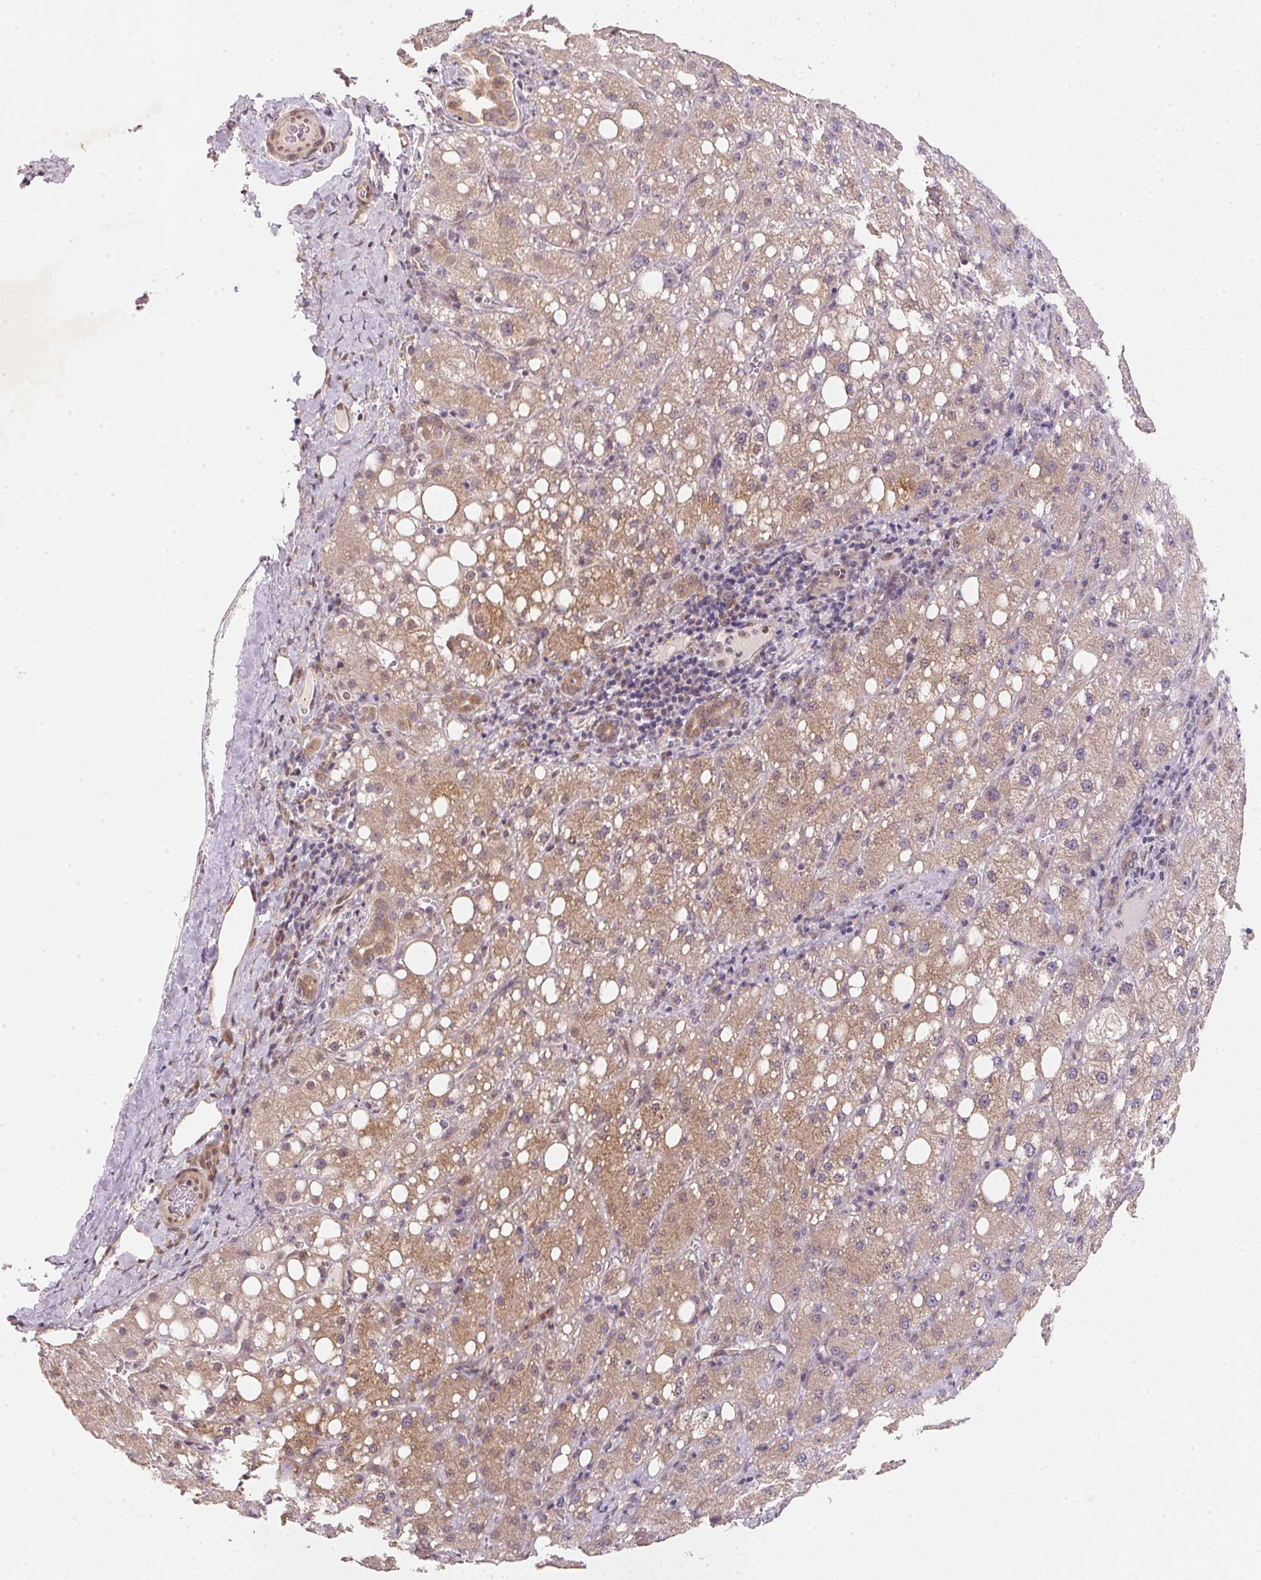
{"staining": {"intensity": "moderate", "quantity": ">75%", "location": "cytoplasmic/membranous"}, "tissue": "liver cancer", "cell_type": "Tumor cells", "image_type": "cancer", "snomed": [{"axis": "morphology", "description": "Carcinoma, Hepatocellular, NOS"}, {"axis": "topography", "description": "Liver"}], "caption": "This image demonstrates liver cancer (hepatocellular carcinoma) stained with immunohistochemistry (IHC) to label a protein in brown. The cytoplasmic/membranous of tumor cells show moderate positivity for the protein. Nuclei are counter-stained blue.", "gene": "EI24", "patient": {"sex": "male", "age": 67}}